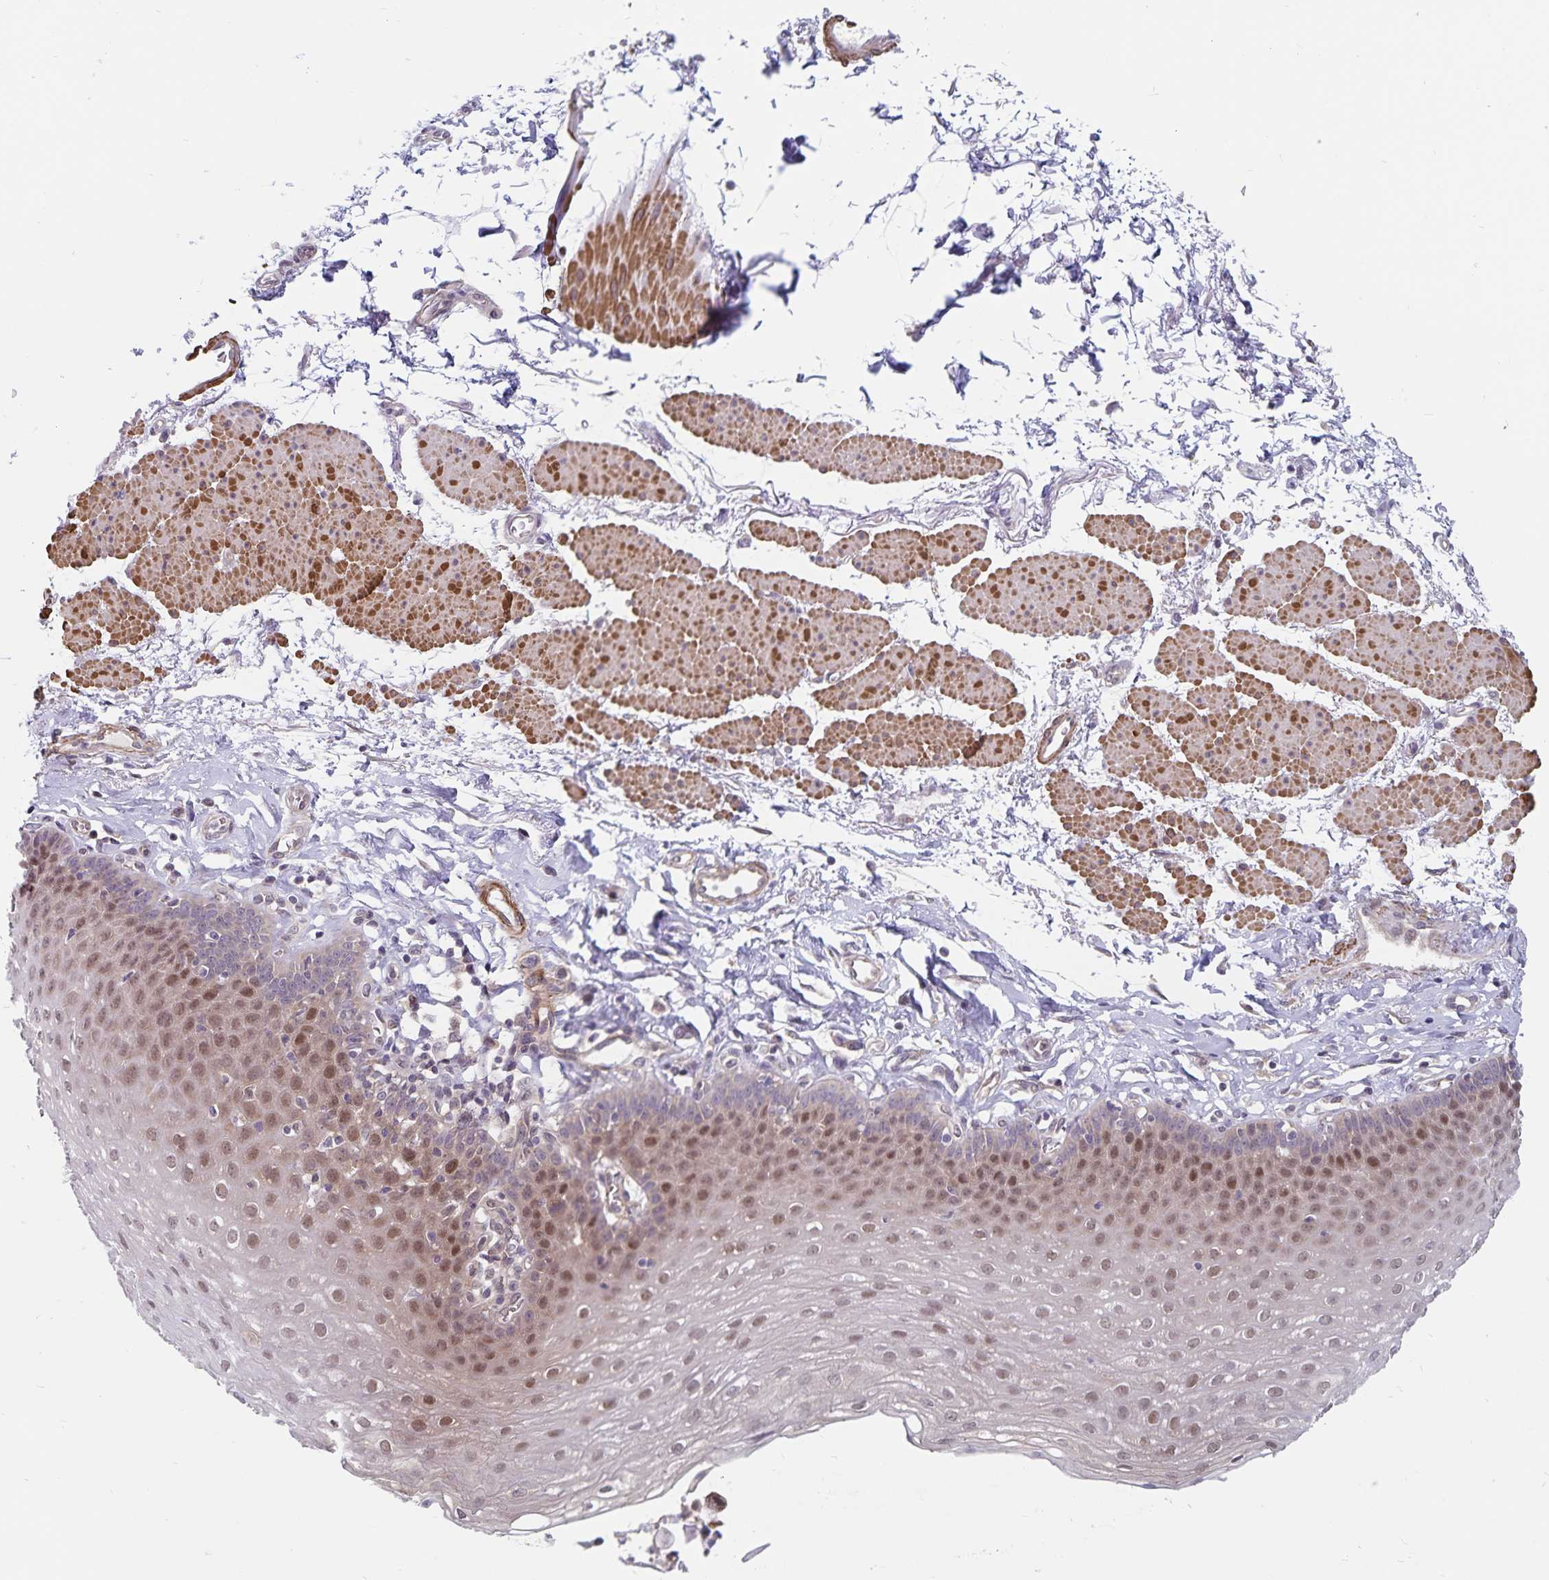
{"staining": {"intensity": "moderate", "quantity": ">75%", "location": "nuclear"}, "tissue": "esophagus", "cell_type": "Squamous epithelial cells", "image_type": "normal", "snomed": [{"axis": "morphology", "description": "Normal tissue, NOS"}, {"axis": "topography", "description": "Esophagus"}], "caption": "Immunohistochemical staining of unremarkable human esophagus displays medium levels of moderate nuclear expression in approximately >75% of squamous epithelial cells.", "gene": "BAG6", "patient": {"sex": "female", "age": 81}}